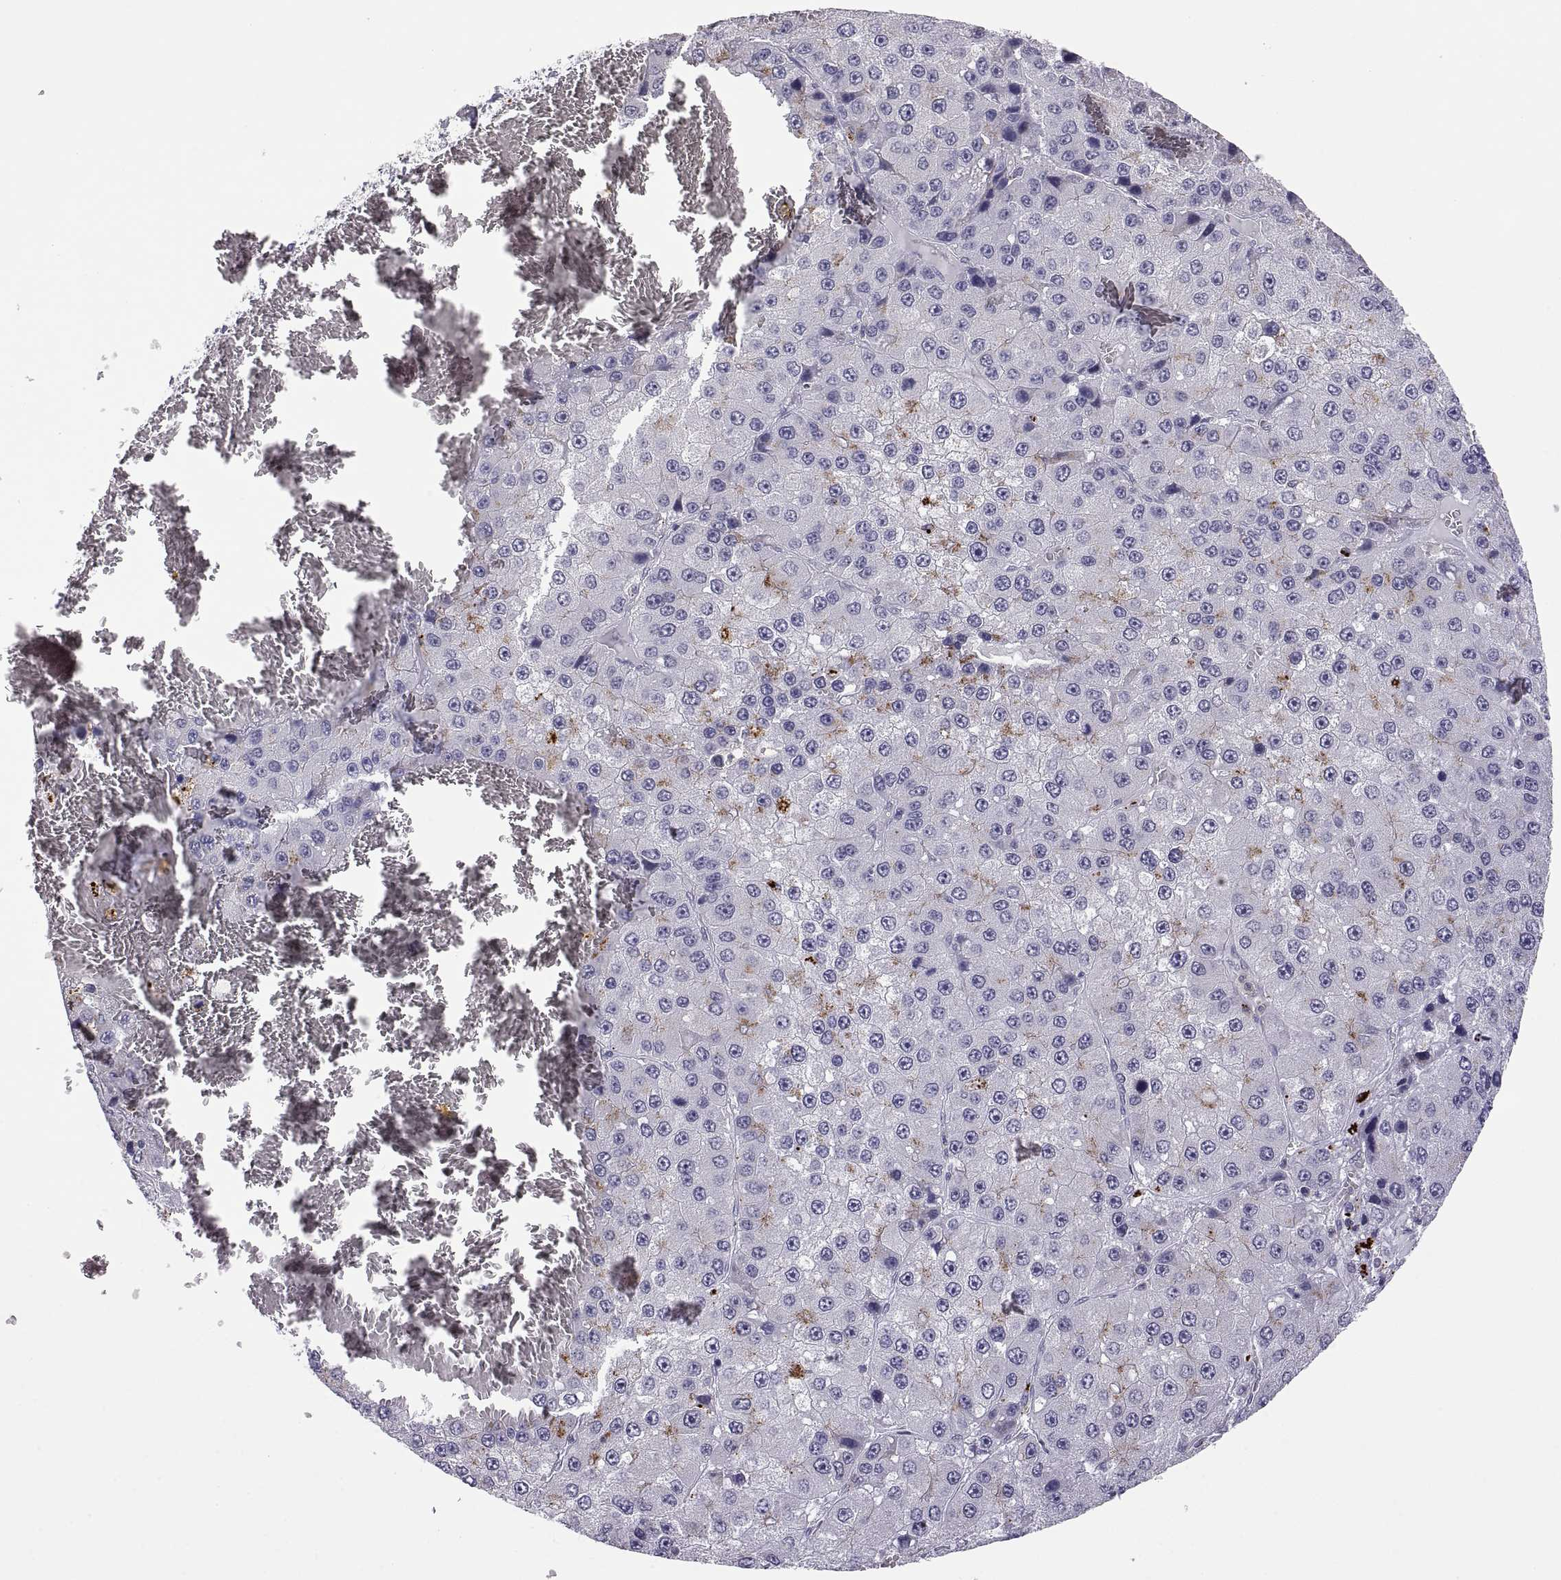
{"staining": {"intensity": "negative", "quantity": "none", "location": "none"}, "tissue": "liver cancer", "cell_type": "Tumor cells", "image_type": "cancer", "snomed": [{"axis": "morphology", "description": "Carcinoma, Hepatocellular, NOS"}, {"axis": "topography", "description": "Liver"}], "caption": "Tumor cells show no significant protein staining in liver cancer.", "gene": "RGS19", "patient": {"sex": "female", "age": 73}}